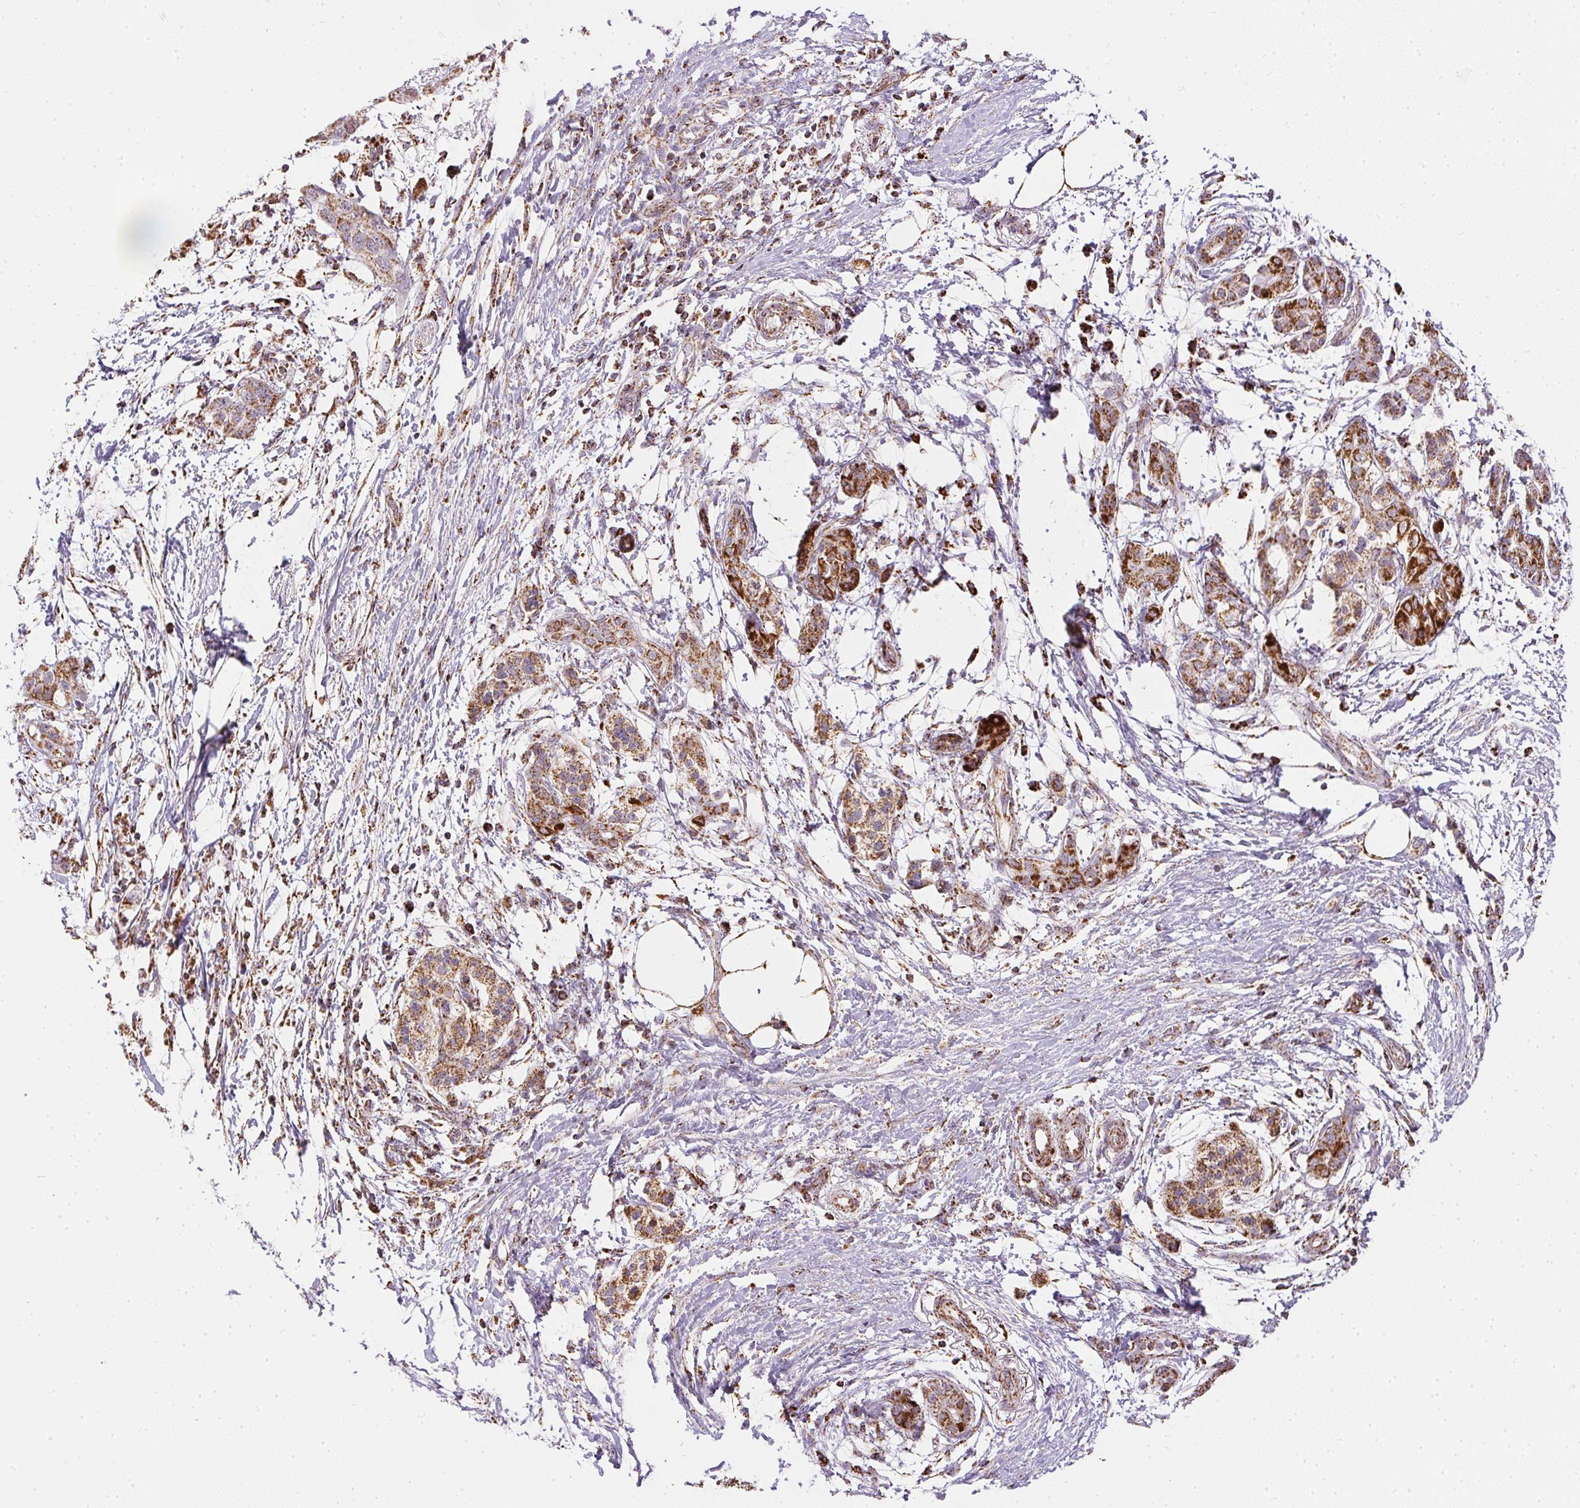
{"staining": {"intensity": "moderate", "quantity": ">75%", "location": "cytoplasmic/membranous"}, "tissue": "pancreatic cancer", "cell_type": "Tumor cells", "image_type": "cancer", "snomed": [{"axis": "morphology", "description": "Adenocarcinoma, NOS"}, {"axis": "topography", "description": "Pancreas"}], "caption": "About >75% of tumor cells in human adenocarcinoma (pancreatic) display moderate cytoplasmic/membranous protein staining as visualized by brown immunohistochemical staining.", "gene": "MAPK11", "patient": {"sex": "female", "age": 72}}